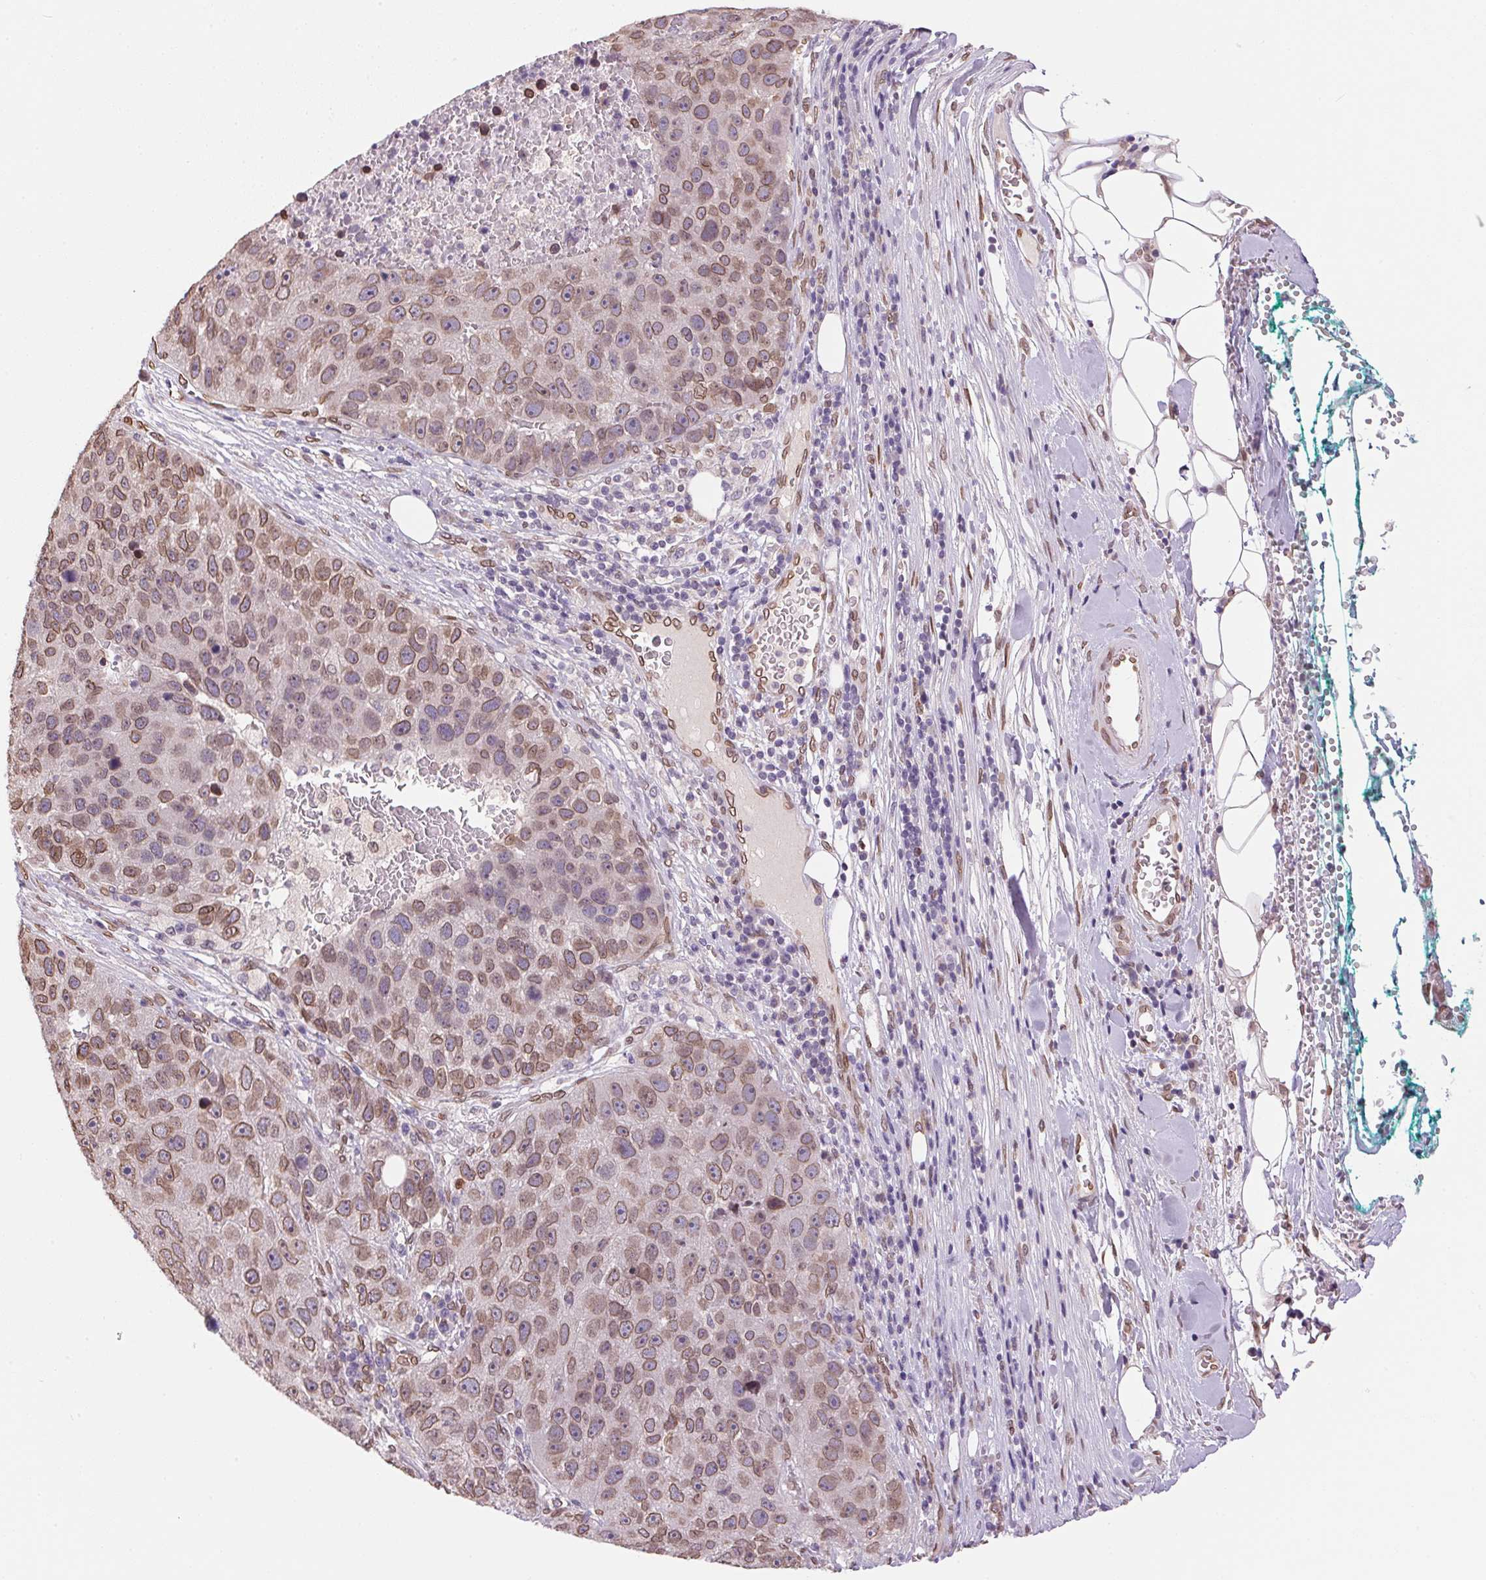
{"staining": {"intensity": "moderate", "quantity": ">75%", "location": "cytoplasmic/membranous,nuclear"}, "tissue": "pancreatic cancer", "cell_type": "Tumor cells", "image_type": "cancer", "snomed": [{"axis": "morphology", "description": "Adenocarcinoma, NOS"}, {"axis": "topography", "description": "Pancreas"}], "caption": "A high-resolution image shows immunohistochemistry staining of pancreatic adenocarcinoma, which reveals moderate cytoplasmic/membranous and nuclear expression in approximately >75% of tumor cells. (DAB = brown stain, brightfield microscopy at high magnification).", "gene": "TMEM175", "patient": {"sex": "female", "age": 61}}